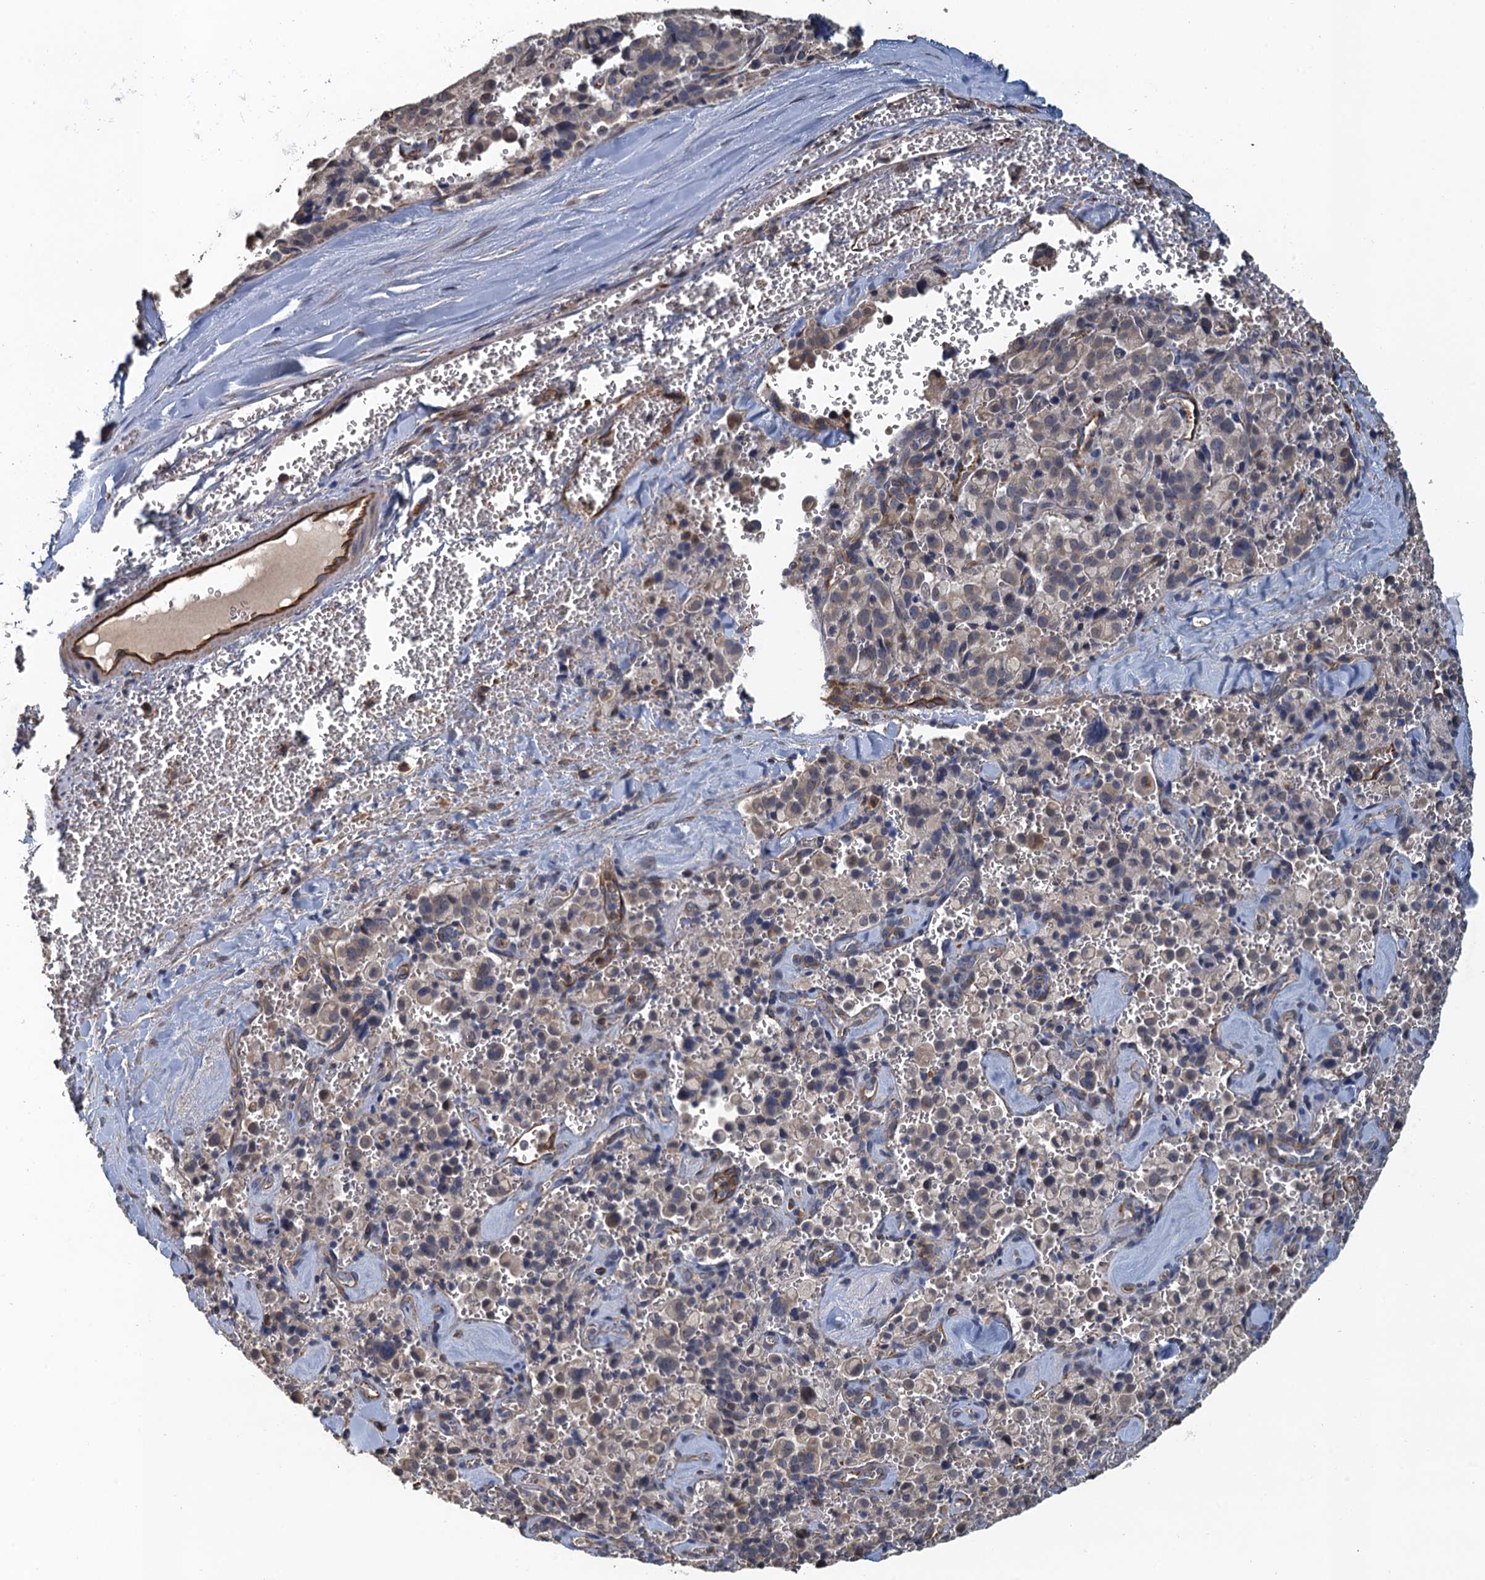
{"staining": {"intensity": "negative", "quantity": "none", "location": "none"}, "tissue": "pancreatic cancer", "cell_type": "Tumor cells", "image_type": "cancer", "snomed": [{"axis": "morphology", "description": "Adenocarcinoma, NOS"}, {"axis": "topography", "description": "Pancreas"}], "caption": "The photomicrograph reveals no staining of tumor cells in adenocarcinoma (pancreatic).", "gene": "ACSBG1", "patient": {"sex": "male", "age": 65}}